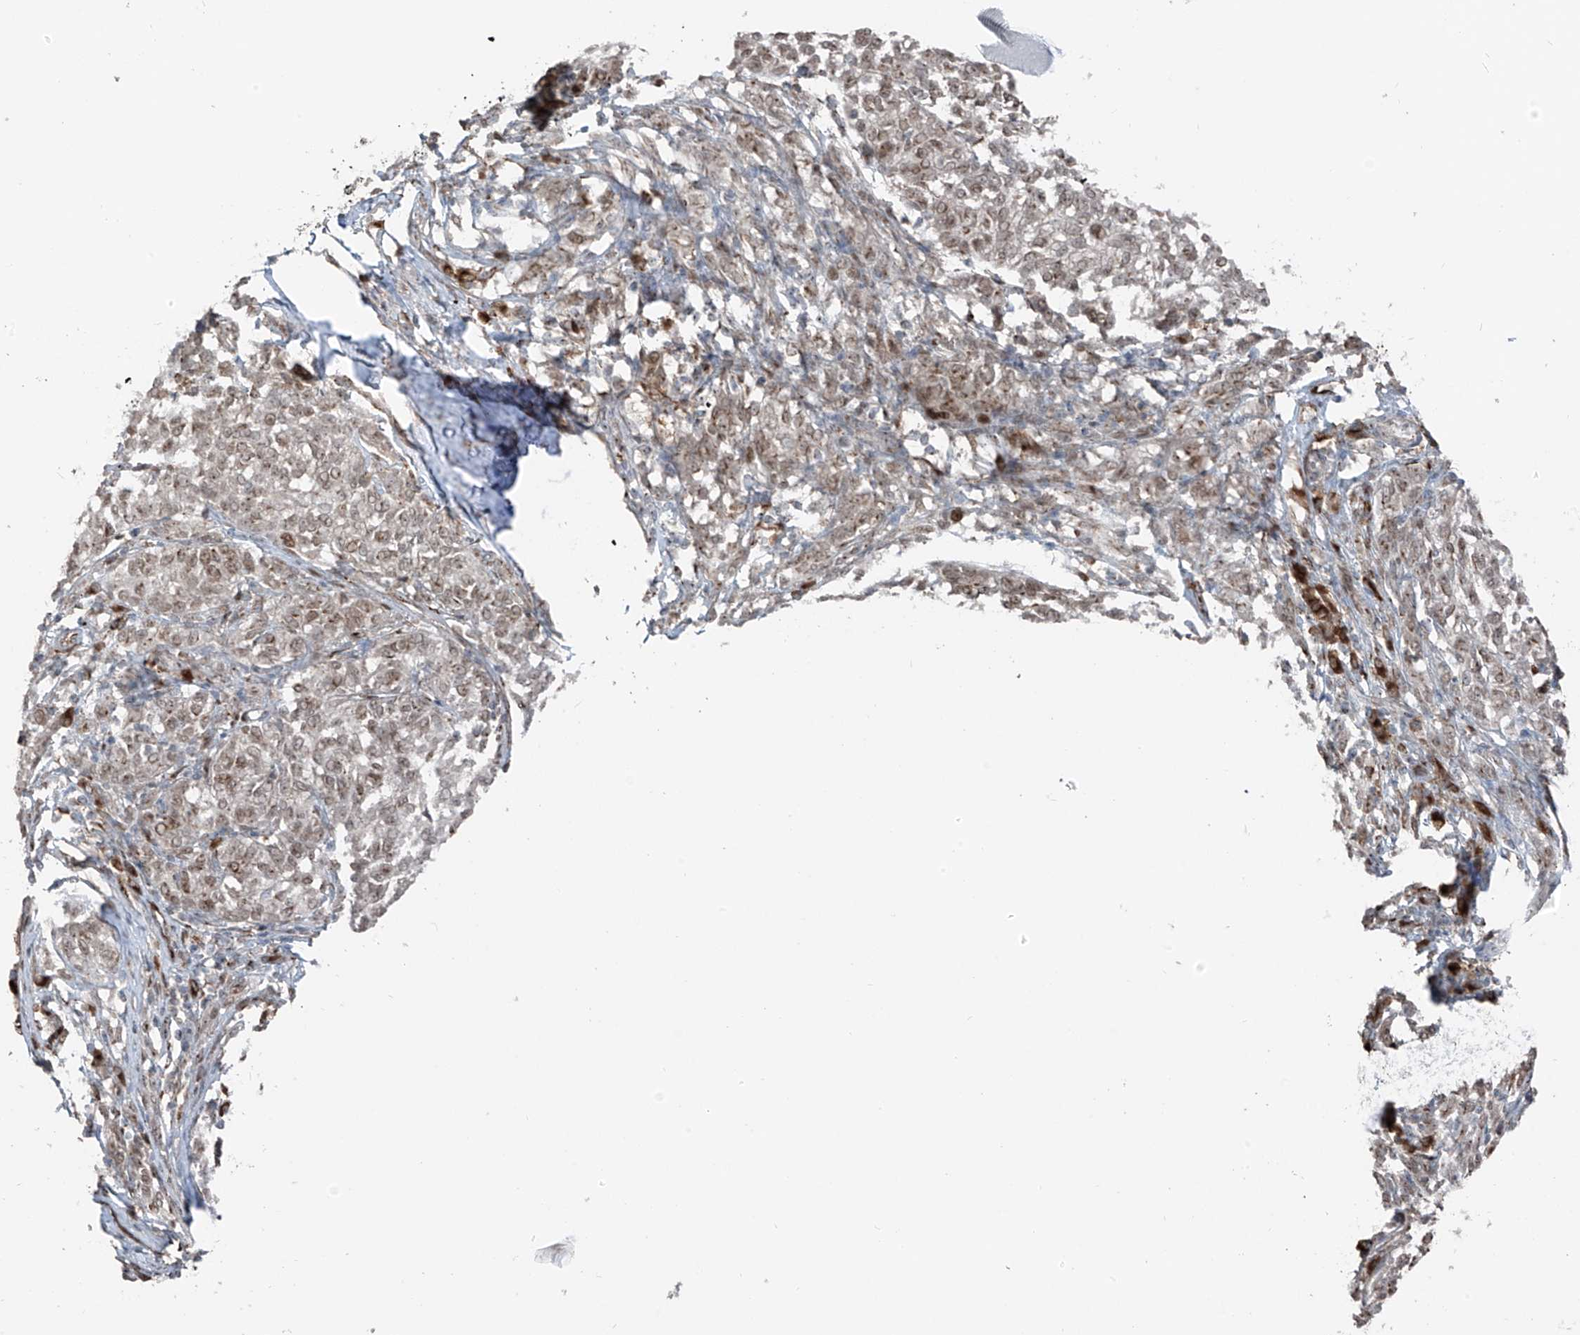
{"staining": {"intensity": "moderate", "quantity": ">75%", "location": "nuclear"}, "tissue": "melanoma", "cell_type": "Tumor cells", "image_type": "cancer", "snomed": [{"axis": "morphology", "description": "Malignant melanoma, NOS"}, {"axis": "topography", "description": "Skin"}], "caption": "A high-resolution photomicrograph shows immunohistochemistry staining of malignant melanoma, which displays moderate nuclear positivity in approximately >75% of tumor cells.", "gene": "ERLEC1", "patient": {"sex": "female", "age": 72}}